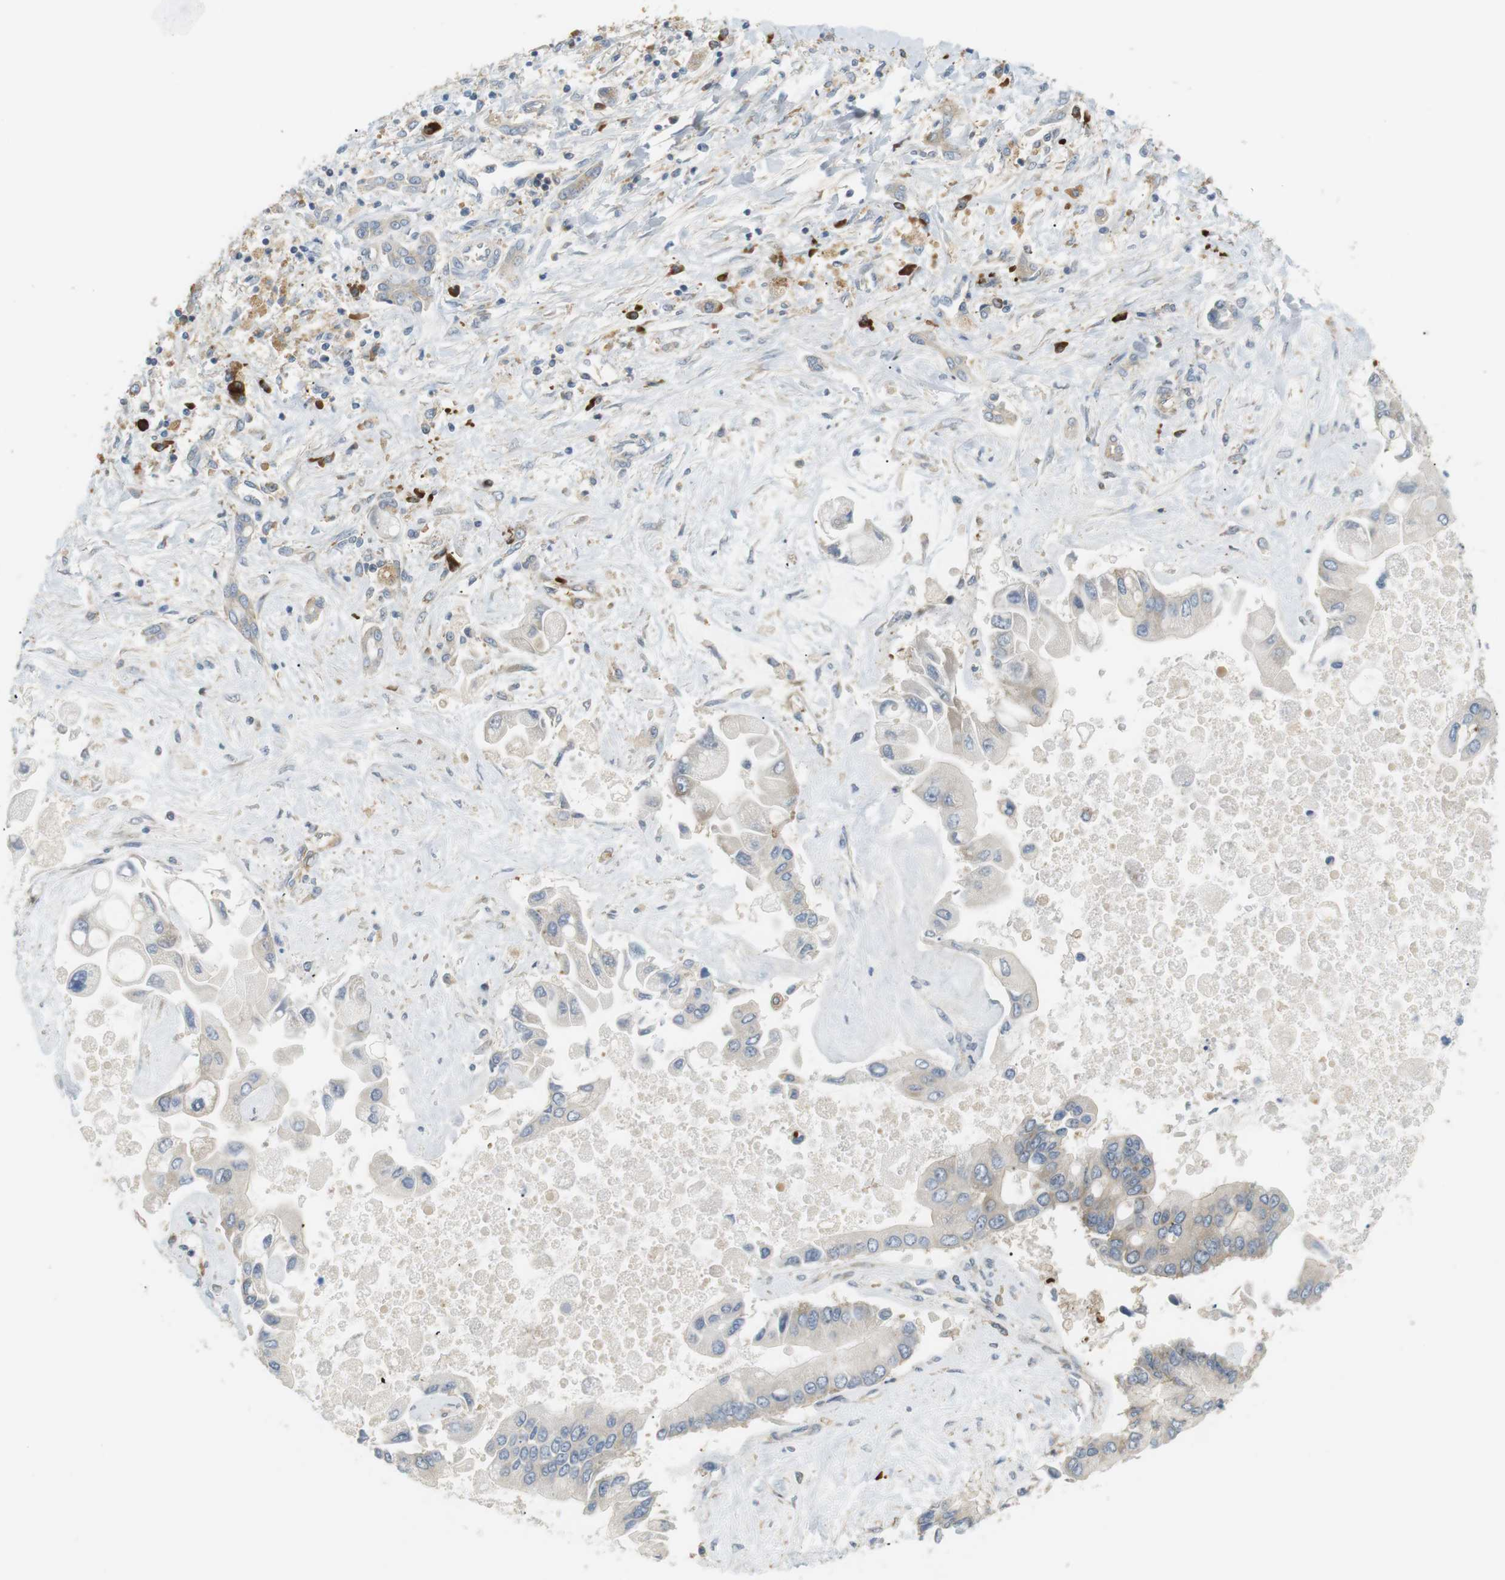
{"staining": {"intensity": "negative", "quantity": "none", "location": "none"}, "tissue": "liver cancer", "cell_type": "Tumor cells", "image_type": "cancer", "snomed": [{"axis": "morphology", "description": "Cholangiocarcinoma"}, {"axis": "topography", "description": "Liver"}], "caption": "The image exhibits no staining of tumor cells in liver cancer. The staining is performed using DAB (3,3'-diaminobenzidine) brown chromogen with nuclei counter-stained in using hematoxylin.", "gene": "TMEM200A", "patient": {"sex": "male", "age": 50}}